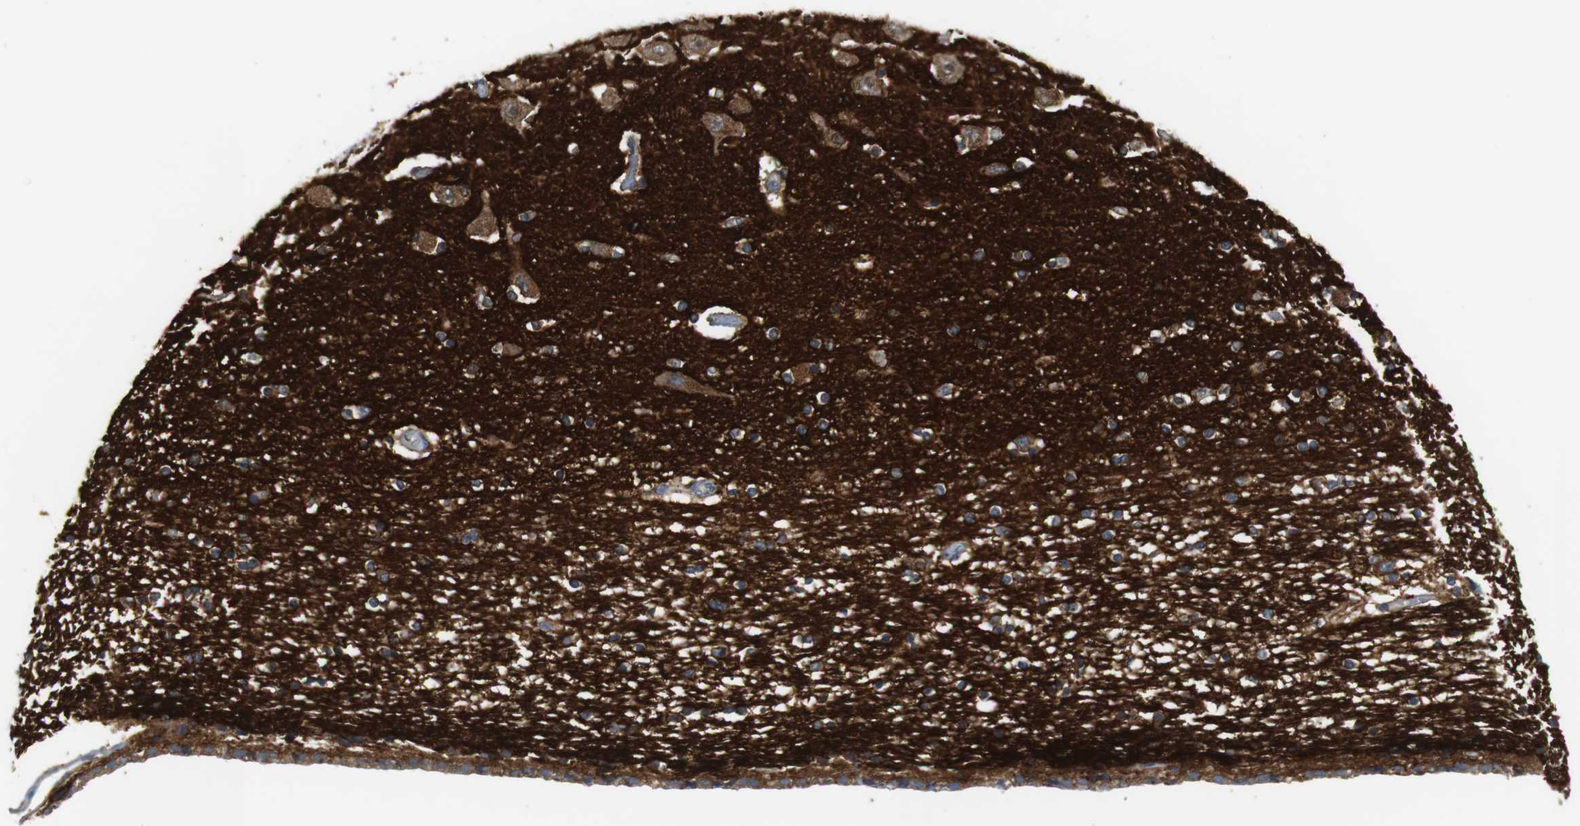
{"staining": {"intensity": "moderate", "quantity": "25%-75%", "location": "cytoplasmic/membranous"}, "tissue": "hippocampus", "cell_type": "Glial cells", "image_type": "normal", "snomed": [{"axis": "morphology", "description": "Normal tissue, NOS"}, {"axis": "topography", "description": "Hippocampus"}], "caption": "This is an image of immunohistochemistry (IHC) staining of normal hippocampus, which shows moderate staining in the cytoplasmic/membranous of glial cells.", "gene": "SIRPA", "patient": {"sex": "female", "age": 54}}